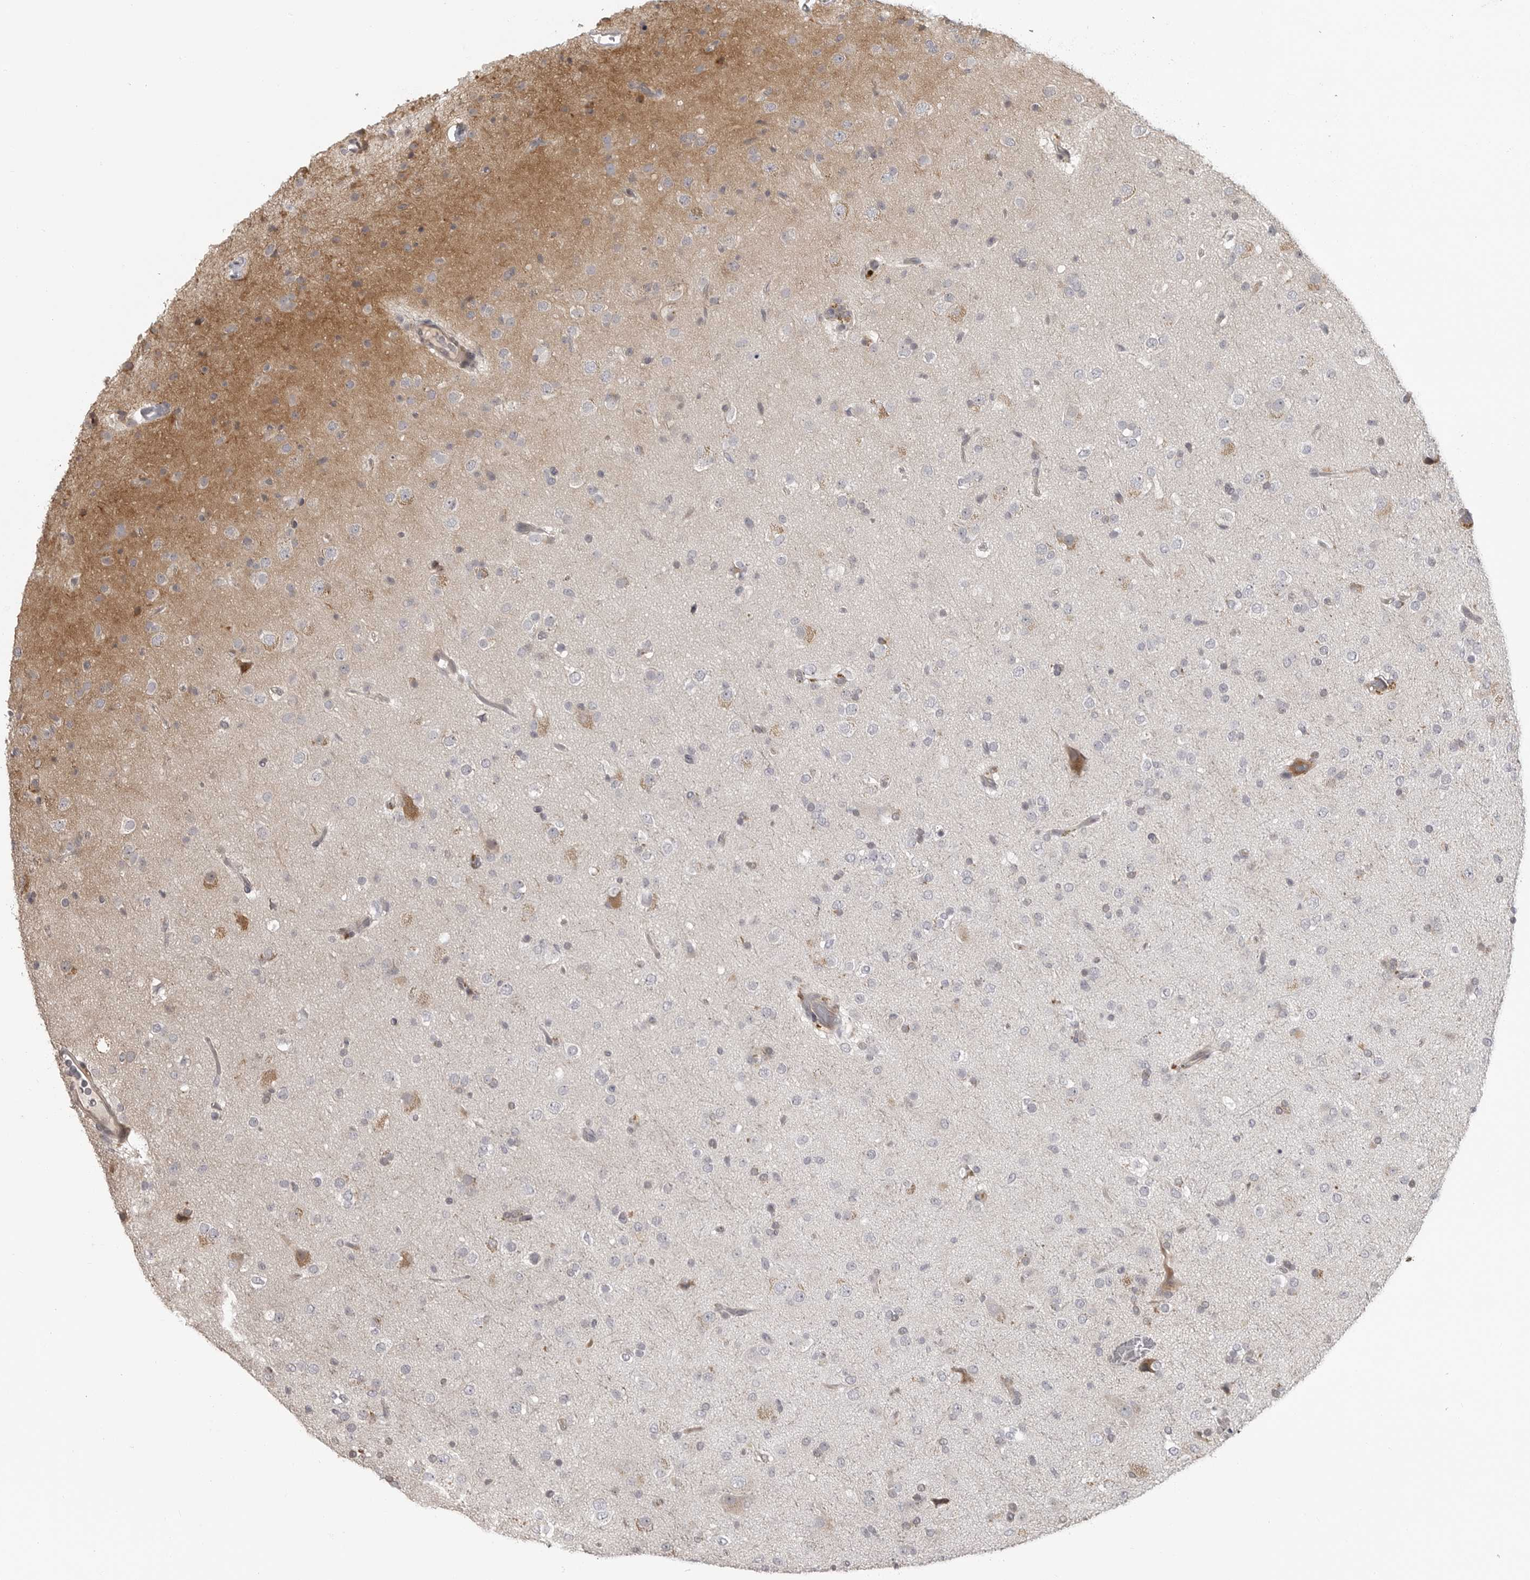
{"staining": {"intensity": "negative", "quantity": "none", "location": "none"}, "tissue": "glioma", "cell_type": "Tumor cells", "image_type": "cancer", "snomed": [{"axis": "morphology", "description": "Glioma, malignant, Low grade"}, {"axis": "topography", "description": "Brain"}], "caption": "Immunohistochemistry (IHC) photomicrograph of neoplastic tissue: human glioma stained with DAB (3,3'-diaminobenzidine) demonstrates no significant protein staining in tumor cells.", "gene": "IDO1", "patient": {"sex": "male", "age": 65}}